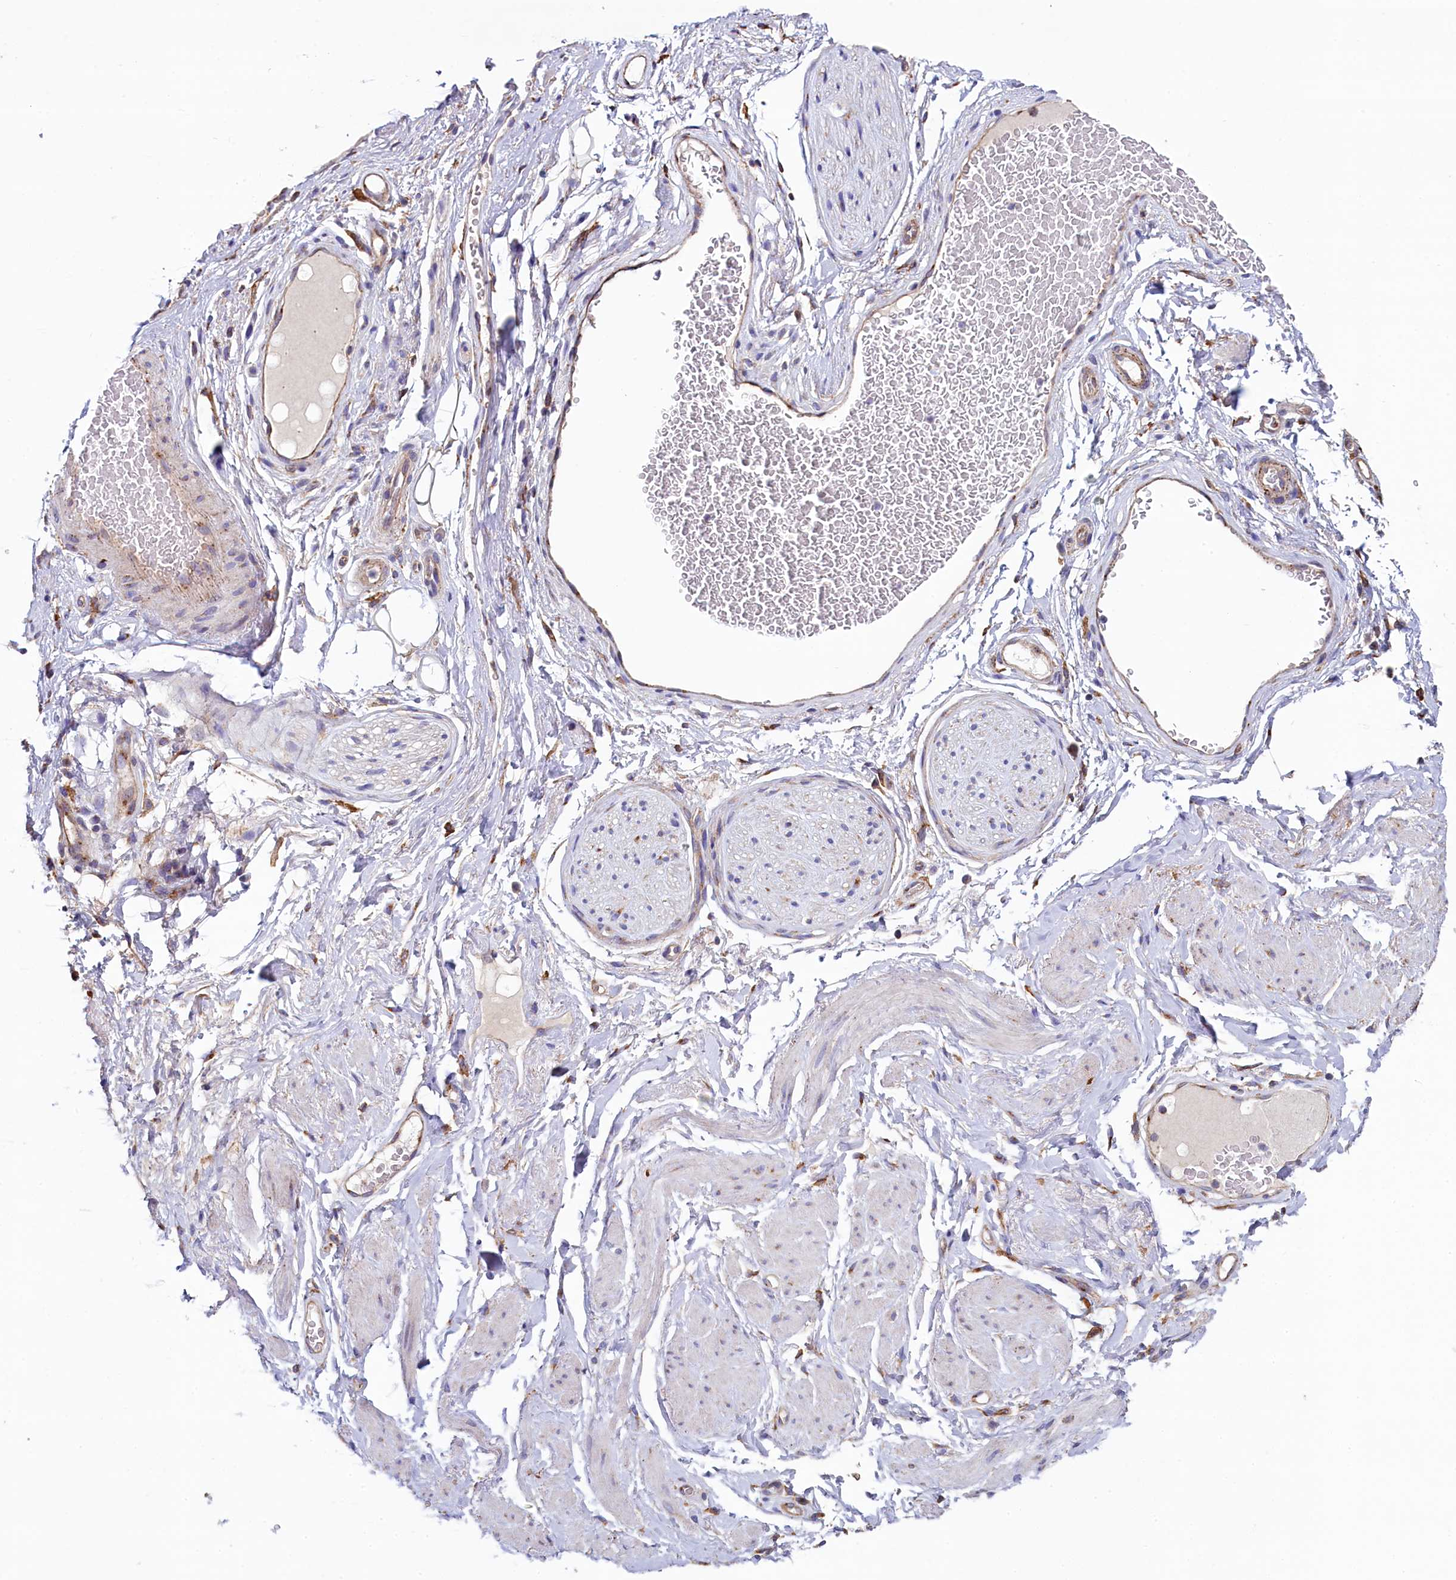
{"staining": {"intensity": "negative", "quantity": "none", "location": "none"}, "tissue": "adipose tissue", "cell_type": "Adipocytes", "image_type": "normal", "snomed": [{"axis": "morphology", "description": "Normal tissue, NOS"}, {"axis": "morphology", "description": "Adenocarcinoma, NOS"}, {"axis": "topography", "description": "Rectum"}, {"axis": "topography", "description": "Vagina"}, {"axis": "topography", "description": "Peripheral nerve tissue"}], "caption": "An immunohistochemistry (IHC) micrograph of unremarkable adipose tissue is shown. There is no staining in adipocytes of adipose tissue.", "gene": "GPR21", "patient": {"sex": "female", "age": 71}}